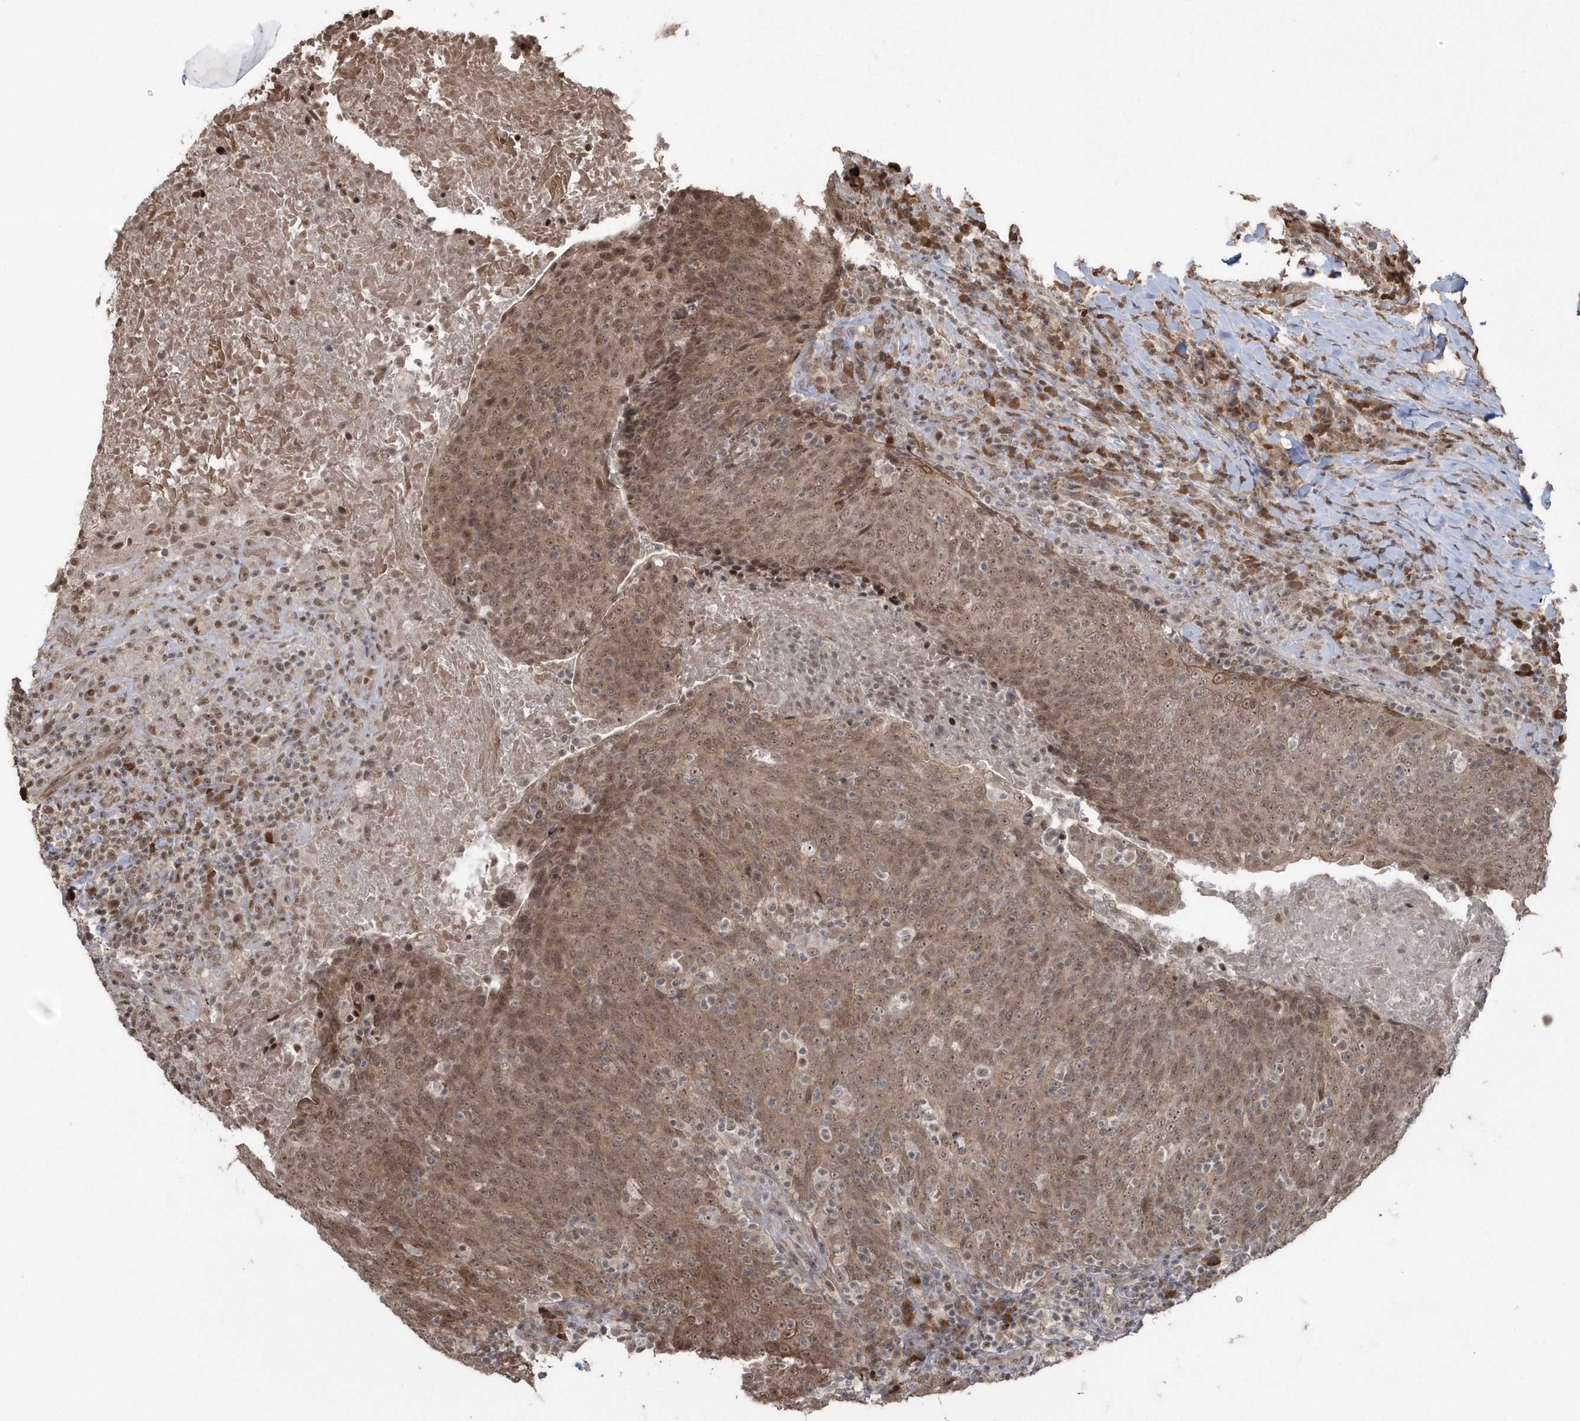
{"staining": {"intensity": "moderate", "quantity": ">75%", "location": "cytoplasmic/membranous,nuclear"}, "tissue": "head and neck cancer", "cell_type": "Tumor cells", "image_type": "cancer", "snomed": [{"axis": "morphology", "description": "Squamous cell carcinoma, NOS"}, {"axis": "morphology", "description": "Squamous cell carcinoma, metastatic, NOS"}, {"axis": "topography", "description": "Lymph node"}, {"axis": "topography", "description": "Head-Neck"}], "caption": "High-power microscopy captured an IHC histopathology image of head and neck cancer (metastatic squamous cell carcinoma), revealing moderate cytoplasmic/membranous and nuclear expression in about >75% of tumor cells.", "gene": "EPB41L4A", "patient": {"sex": "male", "age": 62}}